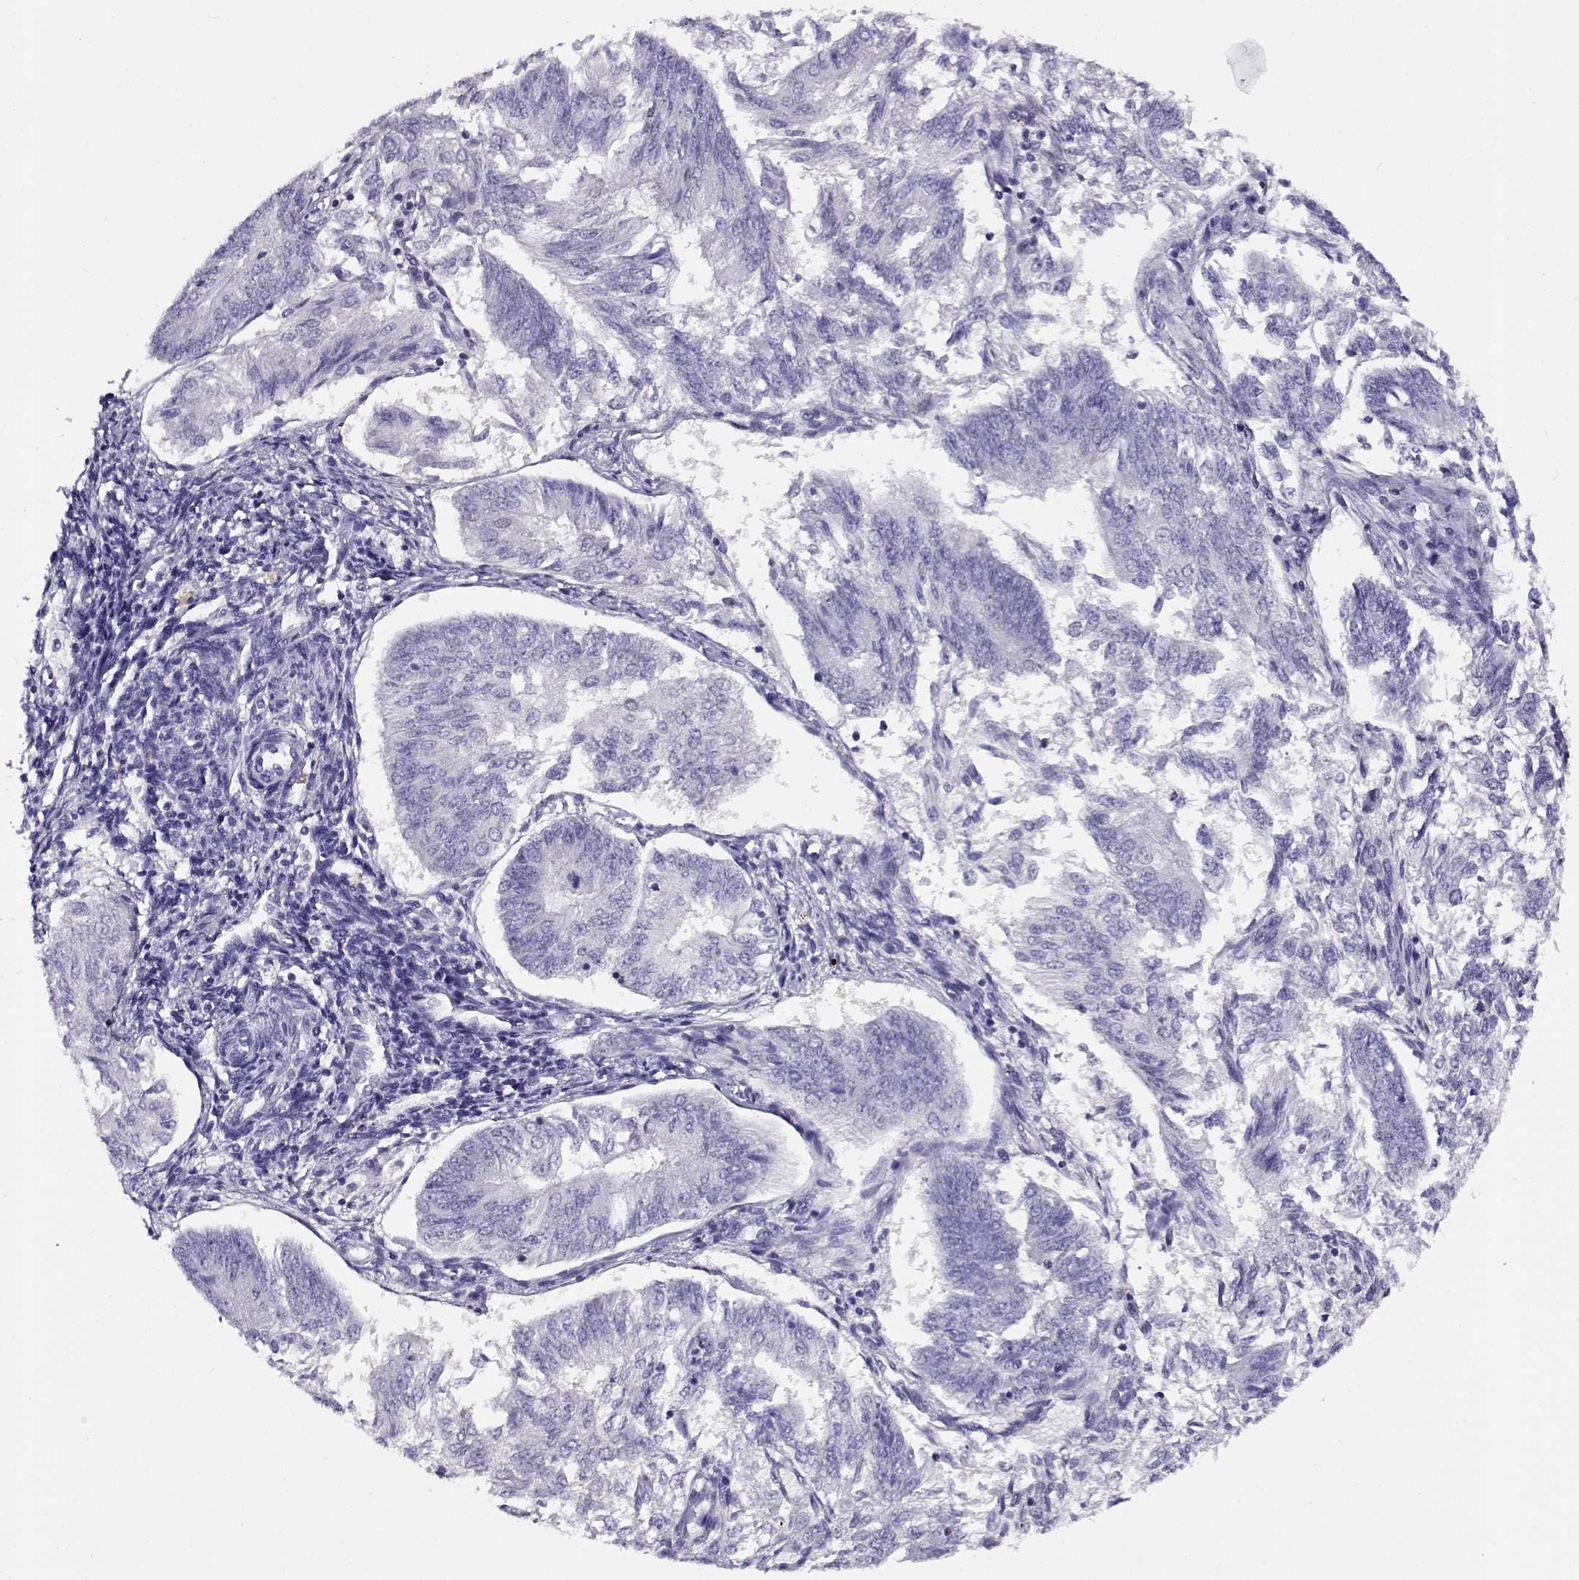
{"staining": {"intensity": "negative", "quantity": "none", "location": "none"}, "tissue": "endometrial cancer", "cell_type": "Tumor cells", "image_type": "cancer", "snomed": [{"axis": "morphology", "description": "Adenocarcinoma, NOS"}, {"axis": "topography", "description": "Endometrium"}], "caption": "DAB immunohistochemical staining of human adenocarcinoma (endometrial) demonstrates no significant staining in tumor cells. The staining was performed using DAB (3,3'-diaminobenzidine) to visualize the protein expression in brown, while the nuclei were stained in blue with hematoxylin (Magnification: 20x).", "gene": "FEZF1", "patient": {"sex": "female", "age": 58}}